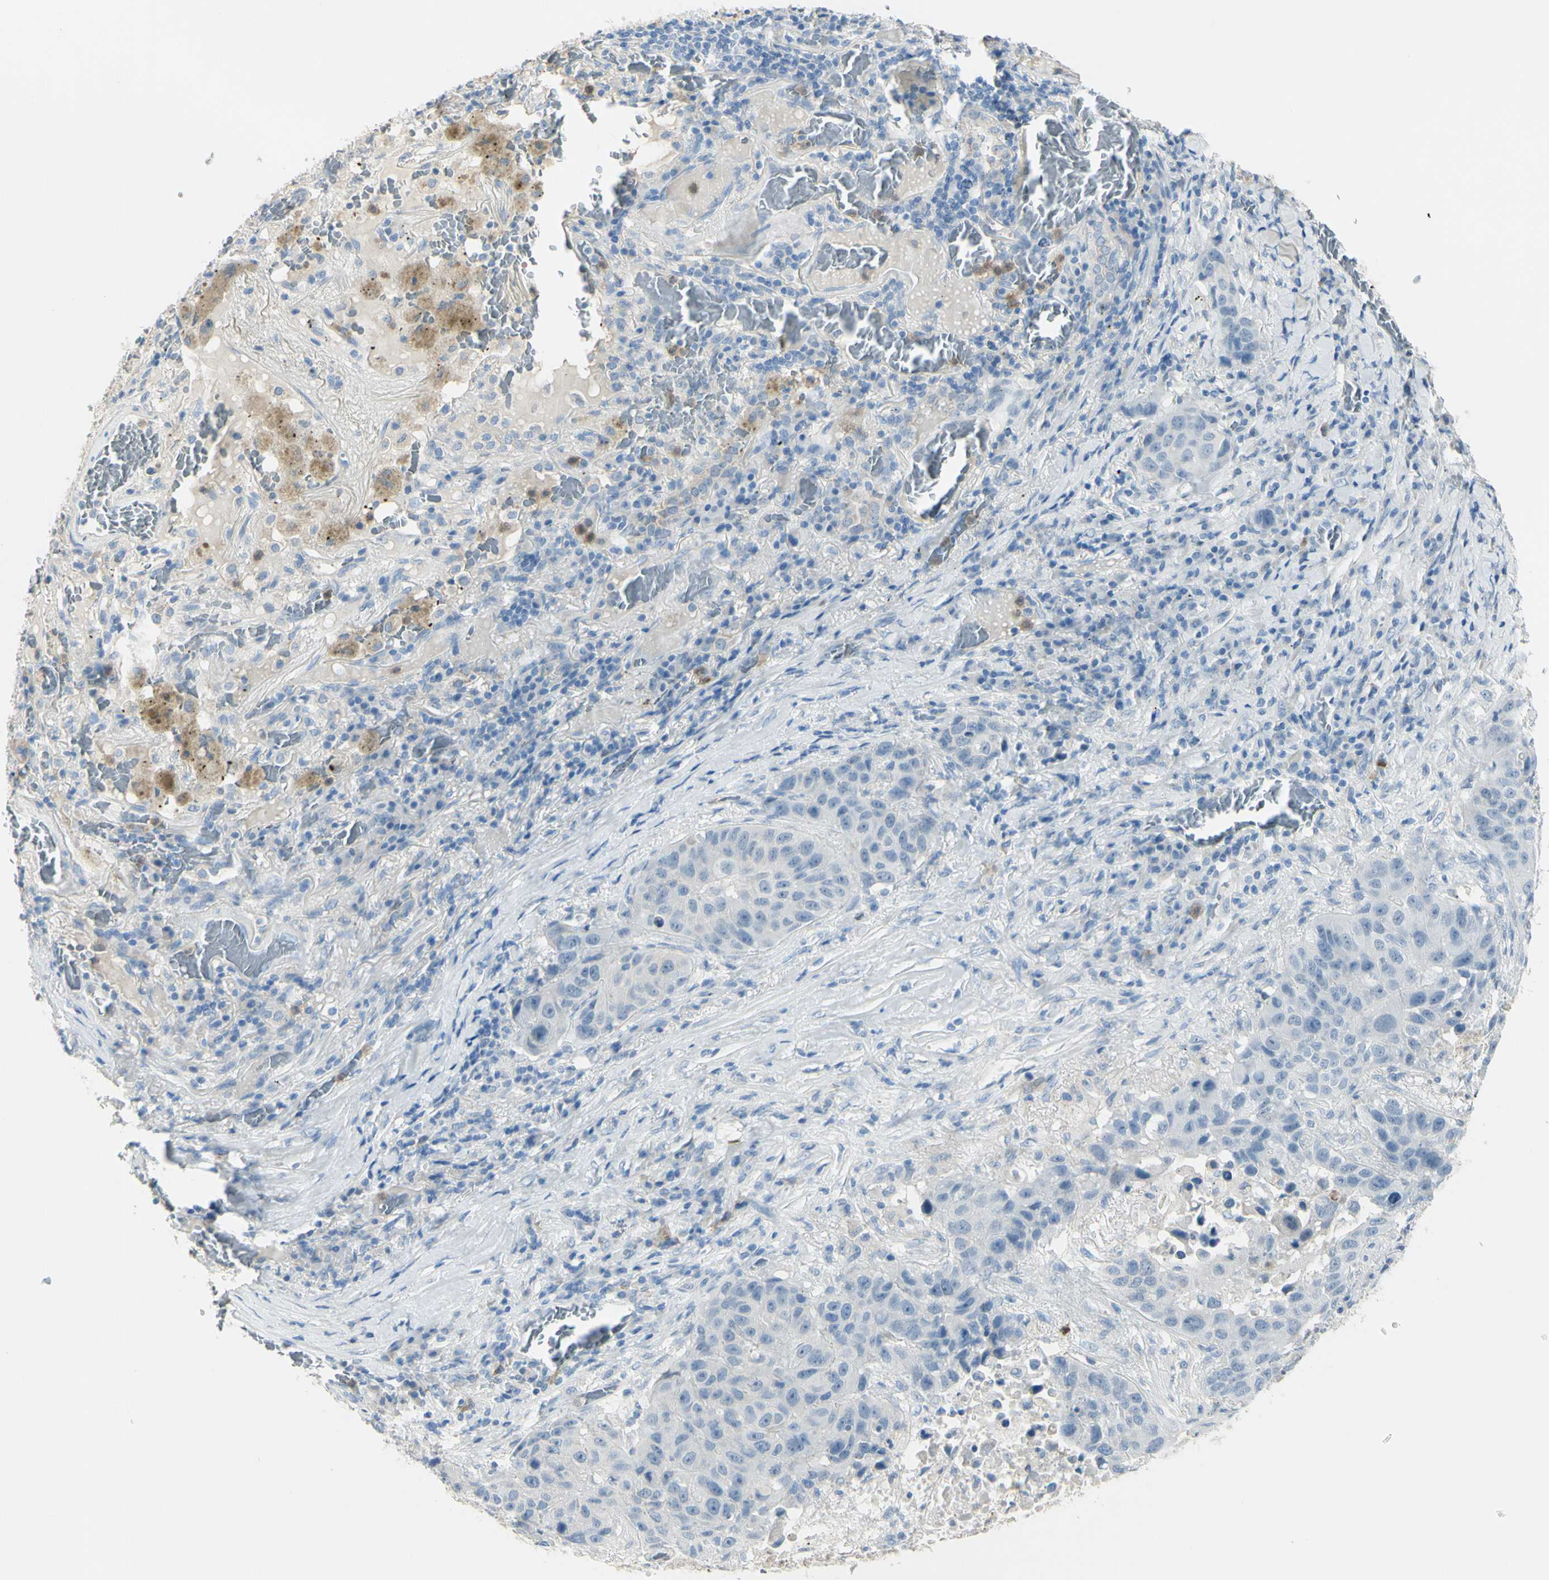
{"staining": {"intensity": "negative", "quantity": "none", "location": "none"}, "tissue": "lung cancer", "cell_type": "Tumor cells", "image_type": "cancer", "snomed": [{"axis": "morphology", "description": "Squamous cell carcinoma, NOS"}, {"axis": "topography", "description": "Lung"}], "caption": "Immunohistochemical staining of squamous cell carcinoma (lung) displays no significant expression in tumor cells.", "gene": "ZNF557", "patient": {"sex": "male", "age": 57}}